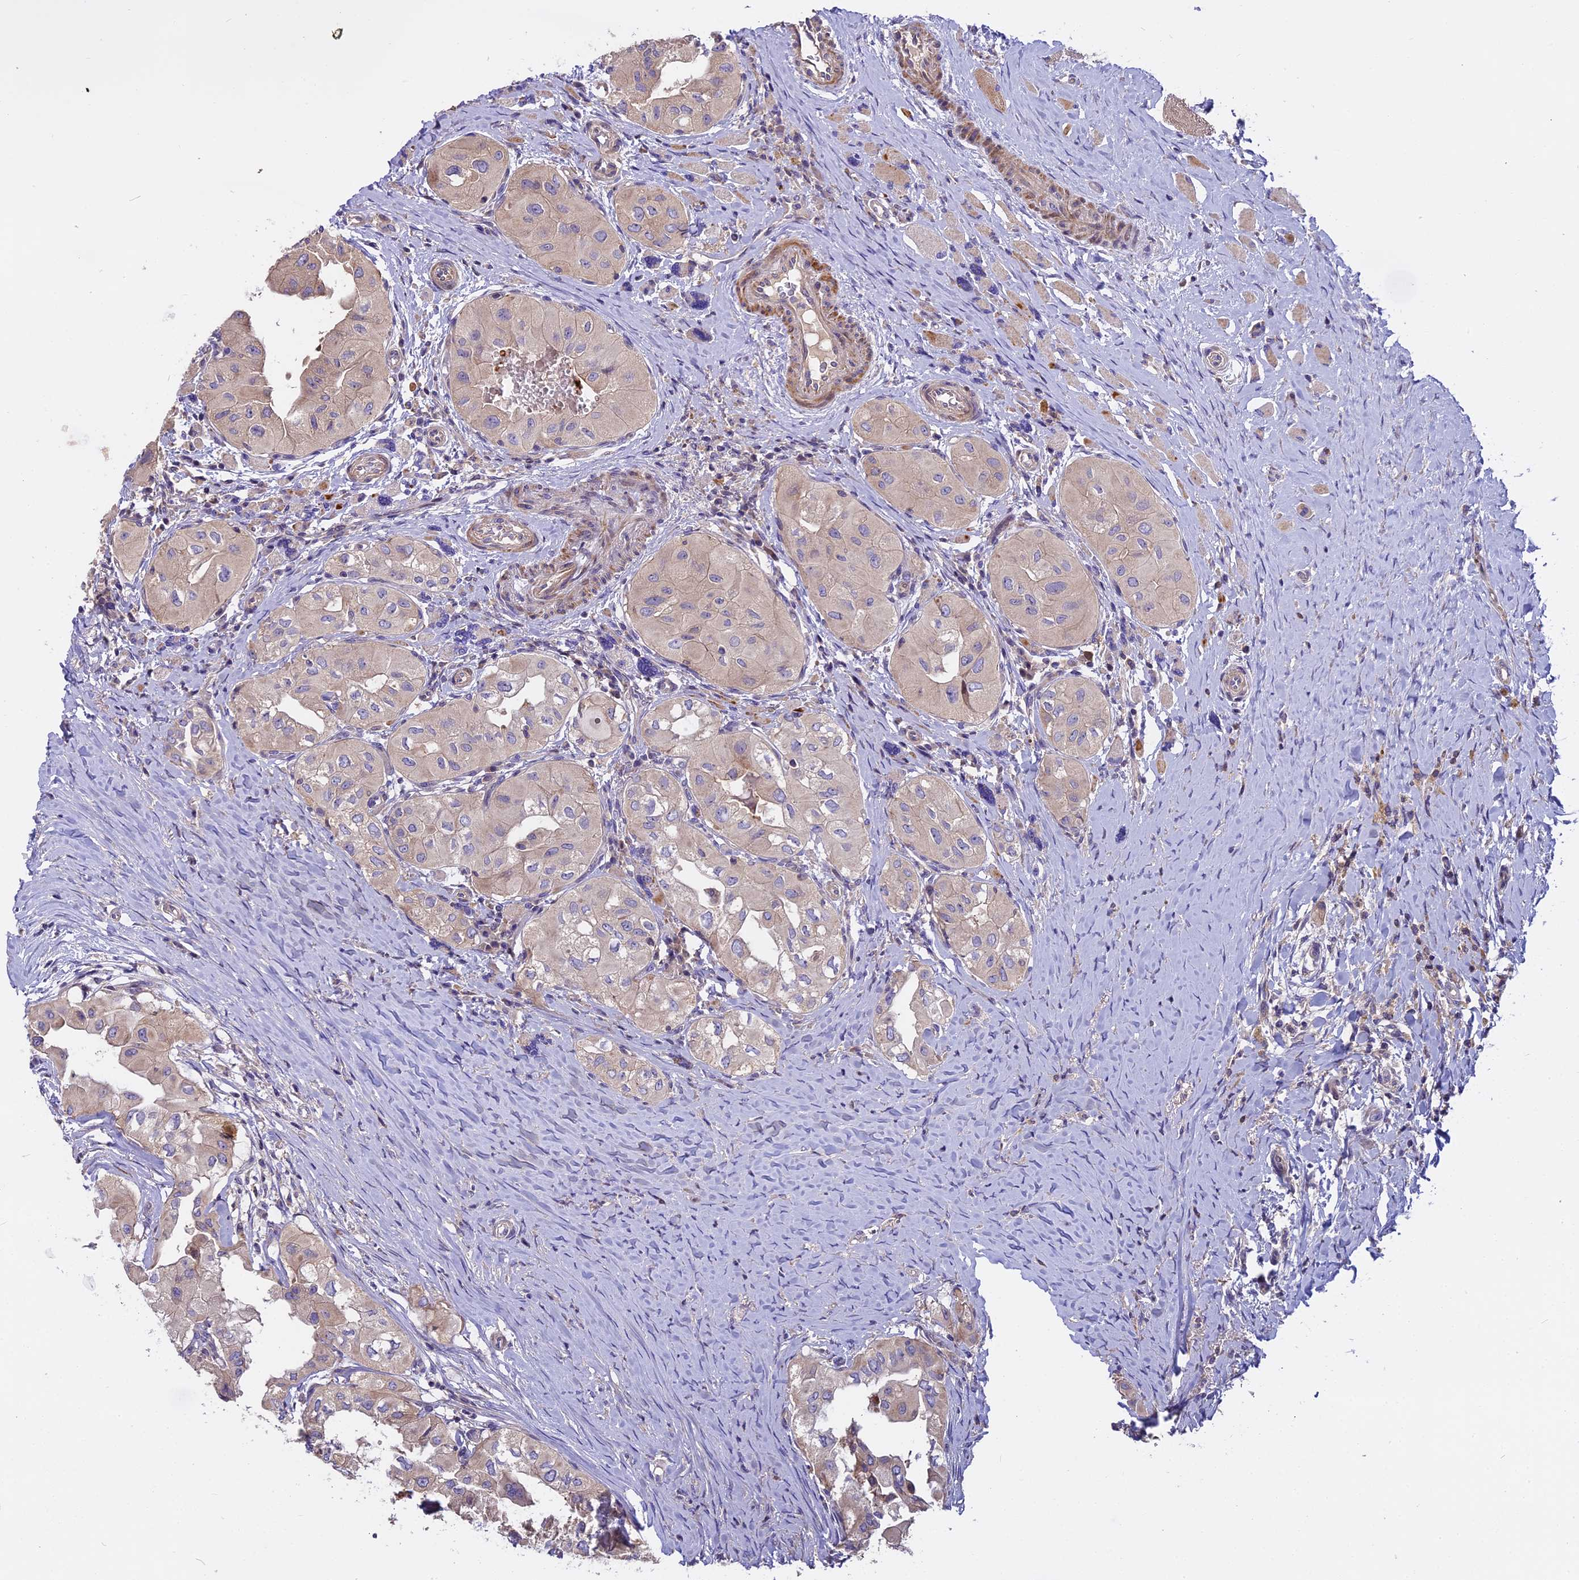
{"staining": {"intensity": "weak", "quantity": ">75%", "location": "cytoplasmic/membranous"}, "tissue": "thyroid cancer", "cell_type": "Tumor cells", "image_type": "cancer", "snomed": [{"axis": "morphology", "description": "Papillary adenocarcinoma, NOS"}, {"axis": "topography", "description": "Thyroid gland"}], "caption": "Immunohistochemistry (DAB) staining of human thyroid cancer (papillary adenocarcinoma) demonstrates weak cytoplasmic/membranous protein staining in about >75% of tumor cells.", "gene": "FAM98C", "patient": {"sex": "female", "age": 59}}